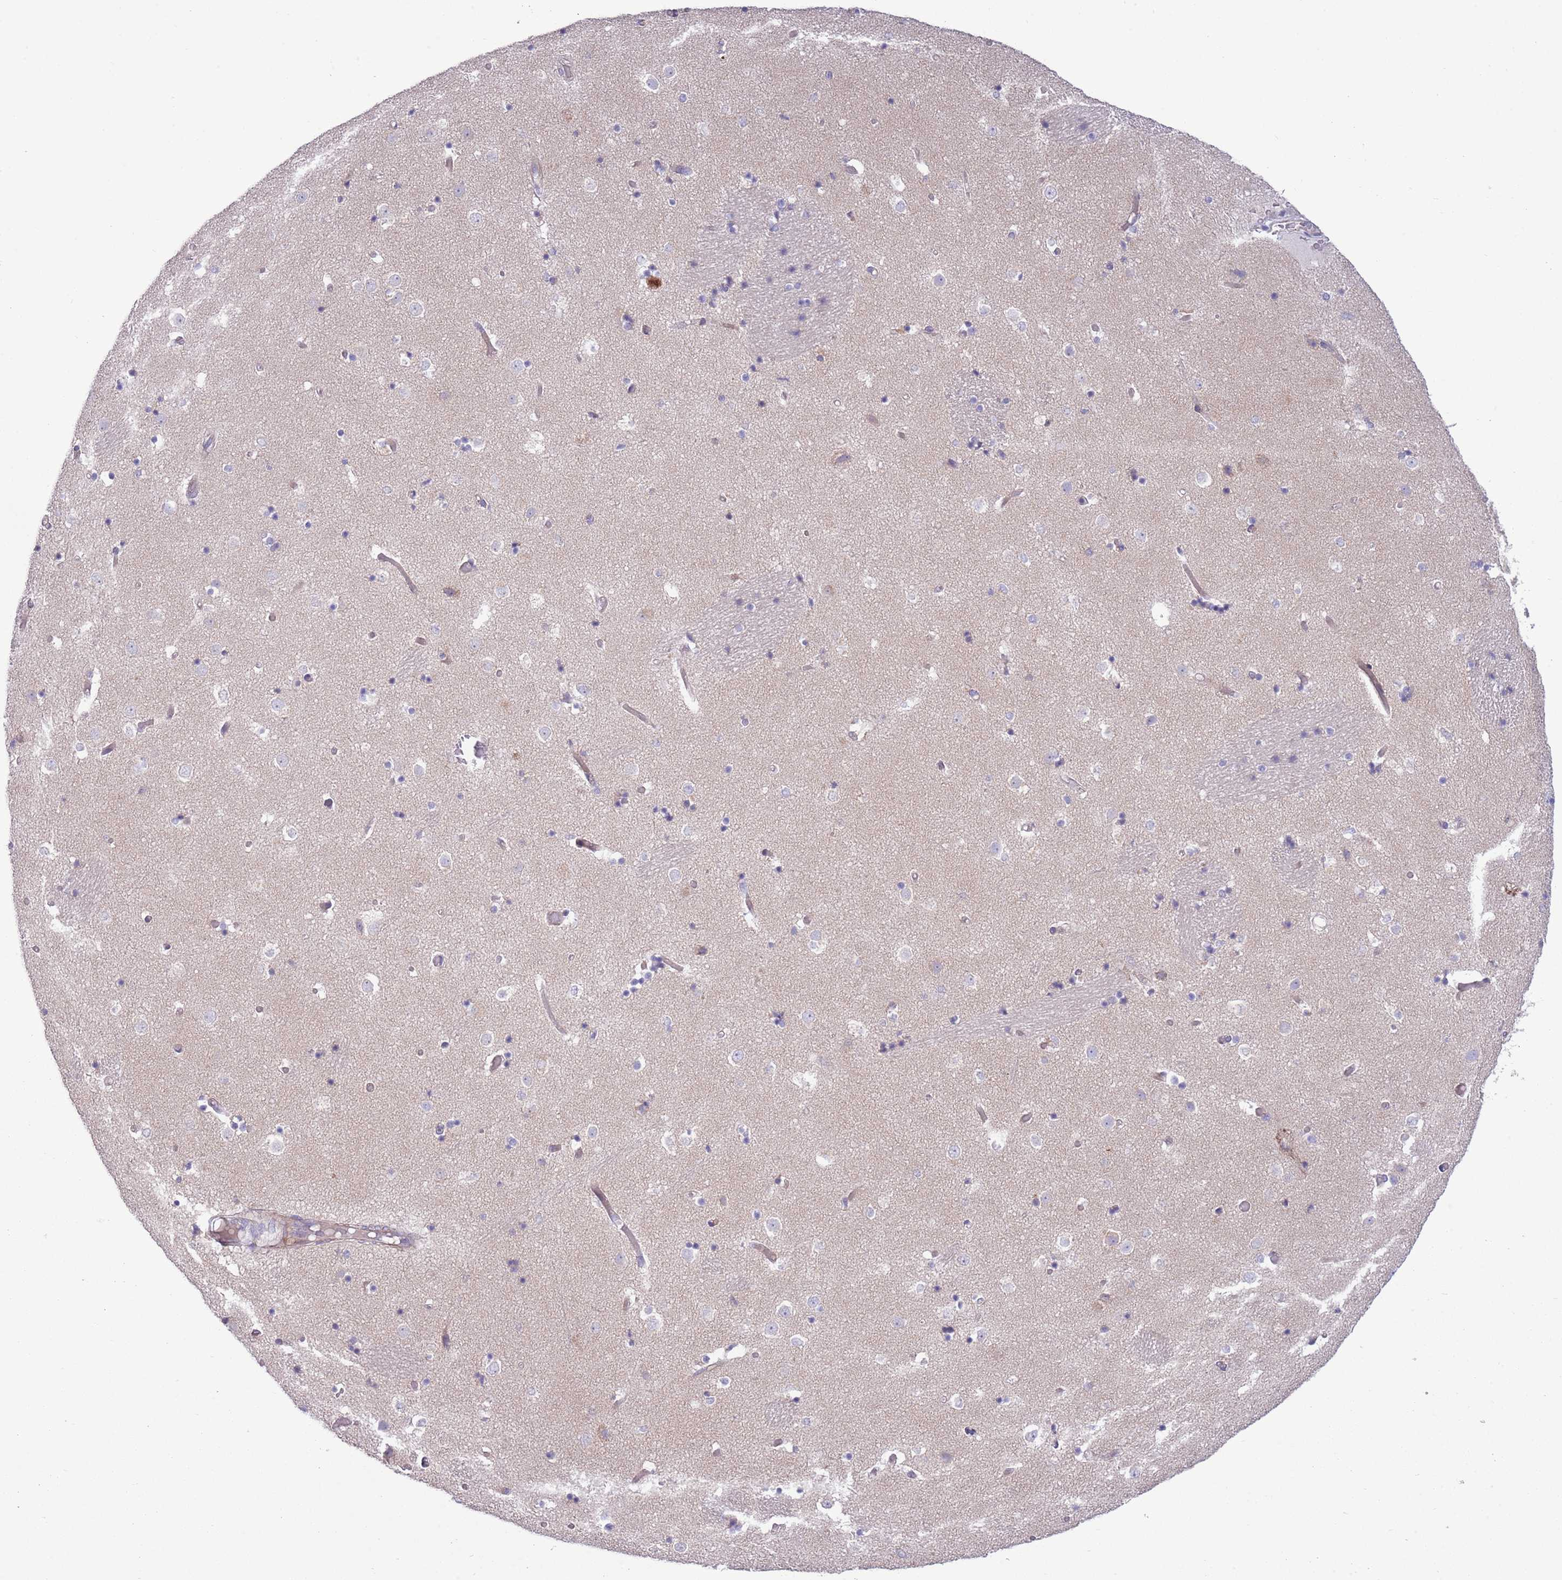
{"staining": {"intensity": "negative", "quantity": "none", "location": "none"}, "tissue": "caudate", "cell_type": "Glial cells", "image_type": "normal", "snomed": [{"axis": "morphology", "description": "Normal tissue, NOS"}, {"axis": "topography", "description": "Lateral ventricle wall"}], "caption": "An IHC photomicrograph of benign caudate is shown. There is no staining in glial cells of caudate.", "gene": "TOMM5", "patient": {"sex": "female", "age": 52}}